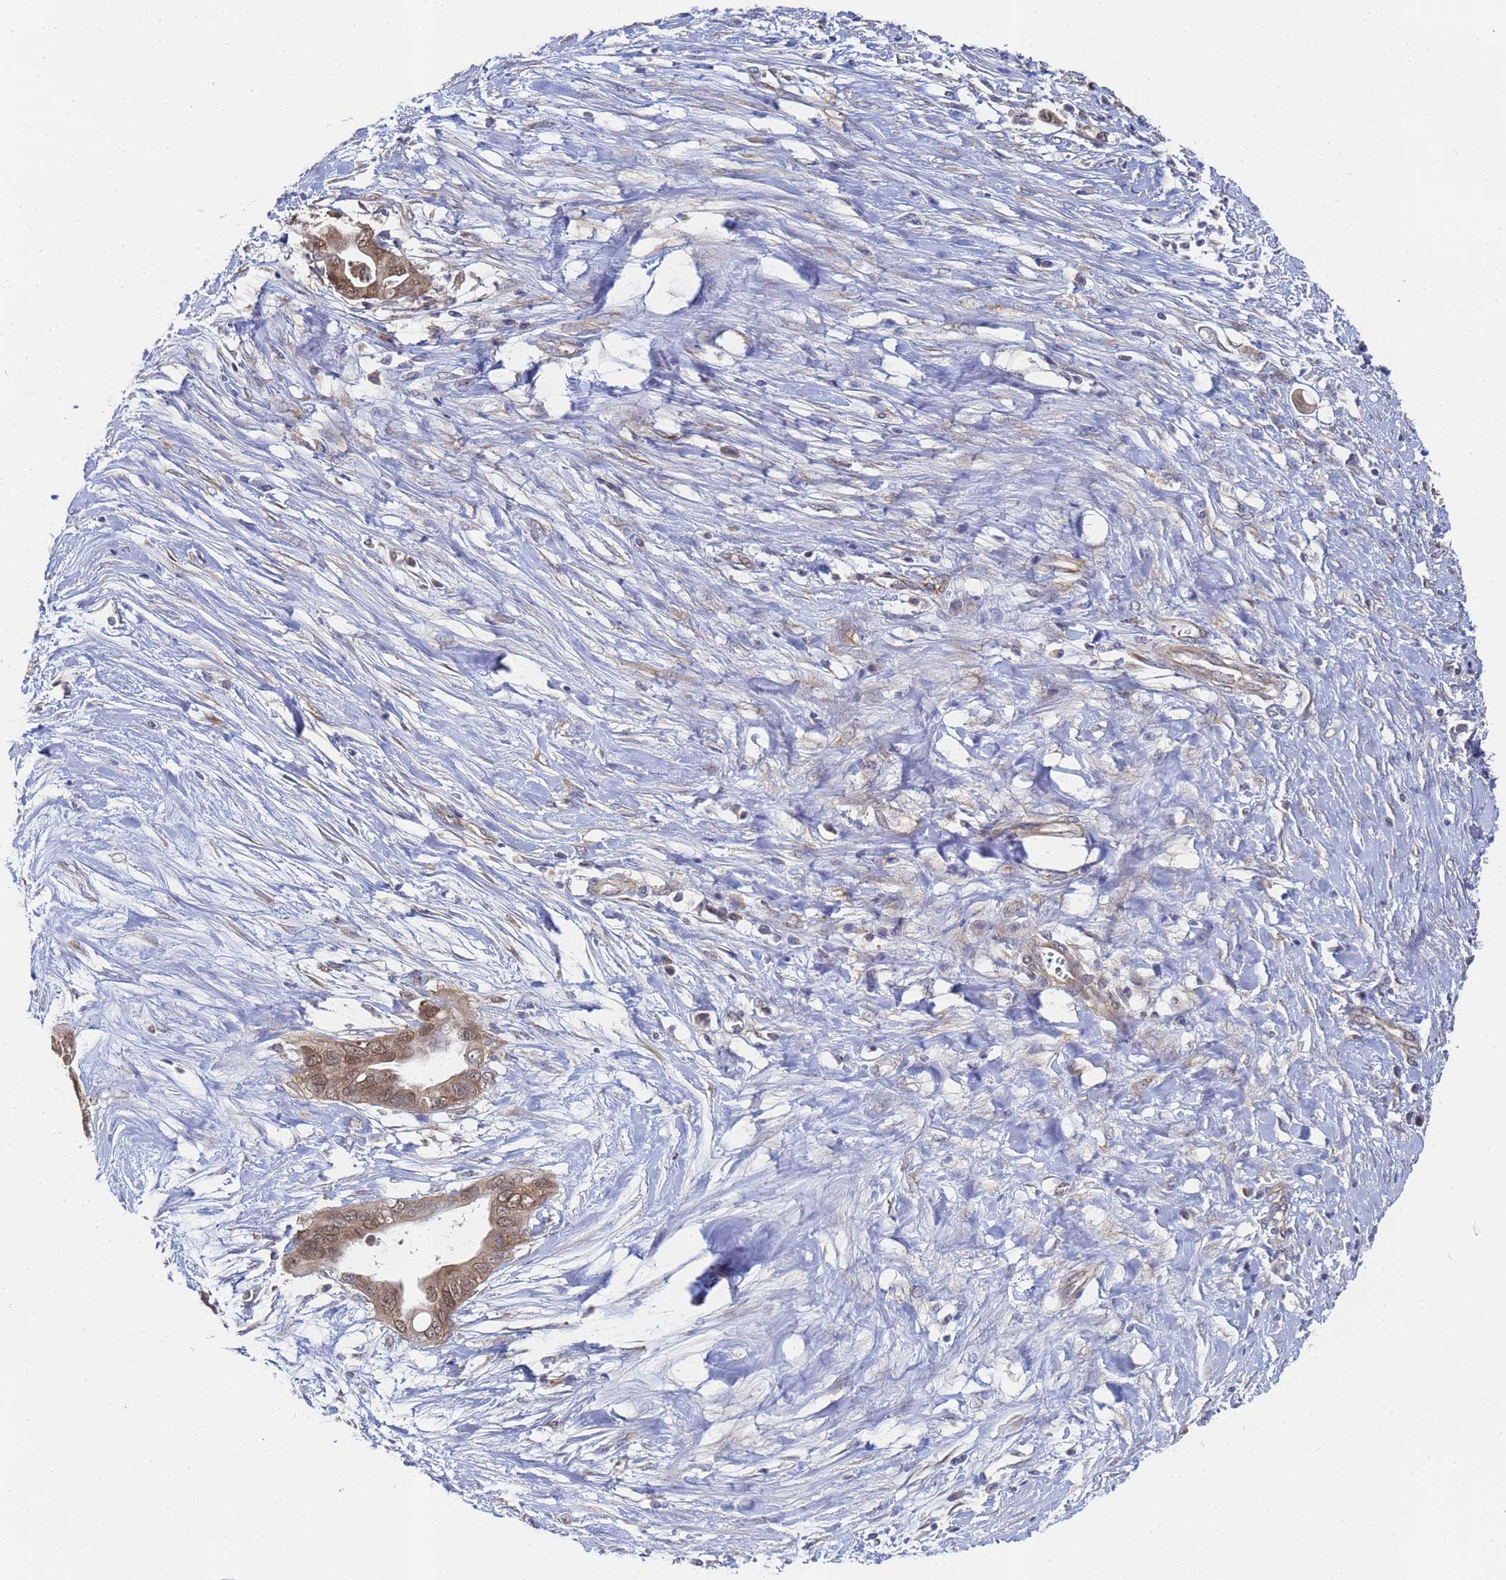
{"staining": {"intensity": "moderate", "quantity": ">75%", "location": "cytoplasmic/membranous,nuclear"}, "tissue": "pancreatic cancer", "cell_type": "Tumor cells", "image_type": "cancer", "snomed": [{"axis": "morphology", "description": "Adenocarcinoma, NOS"}, {"axis": "topography", "description": "Pancreas"}], "caption": "The photomicrograph reveals immunohistochemical staining of pancreatic adenocarcinoma. There is moderate cytoplasmic/membranous and nuclear staining is seen in about >75% of tumor cells. The staining was performed using DAB (3,3'-diaminobenzidine), with brown indicating positive protein expression. Nuclei are stained blue with hematoxylin.", "gene": "ALS2CL", "patient": {"sex": "male", "age": 75}}